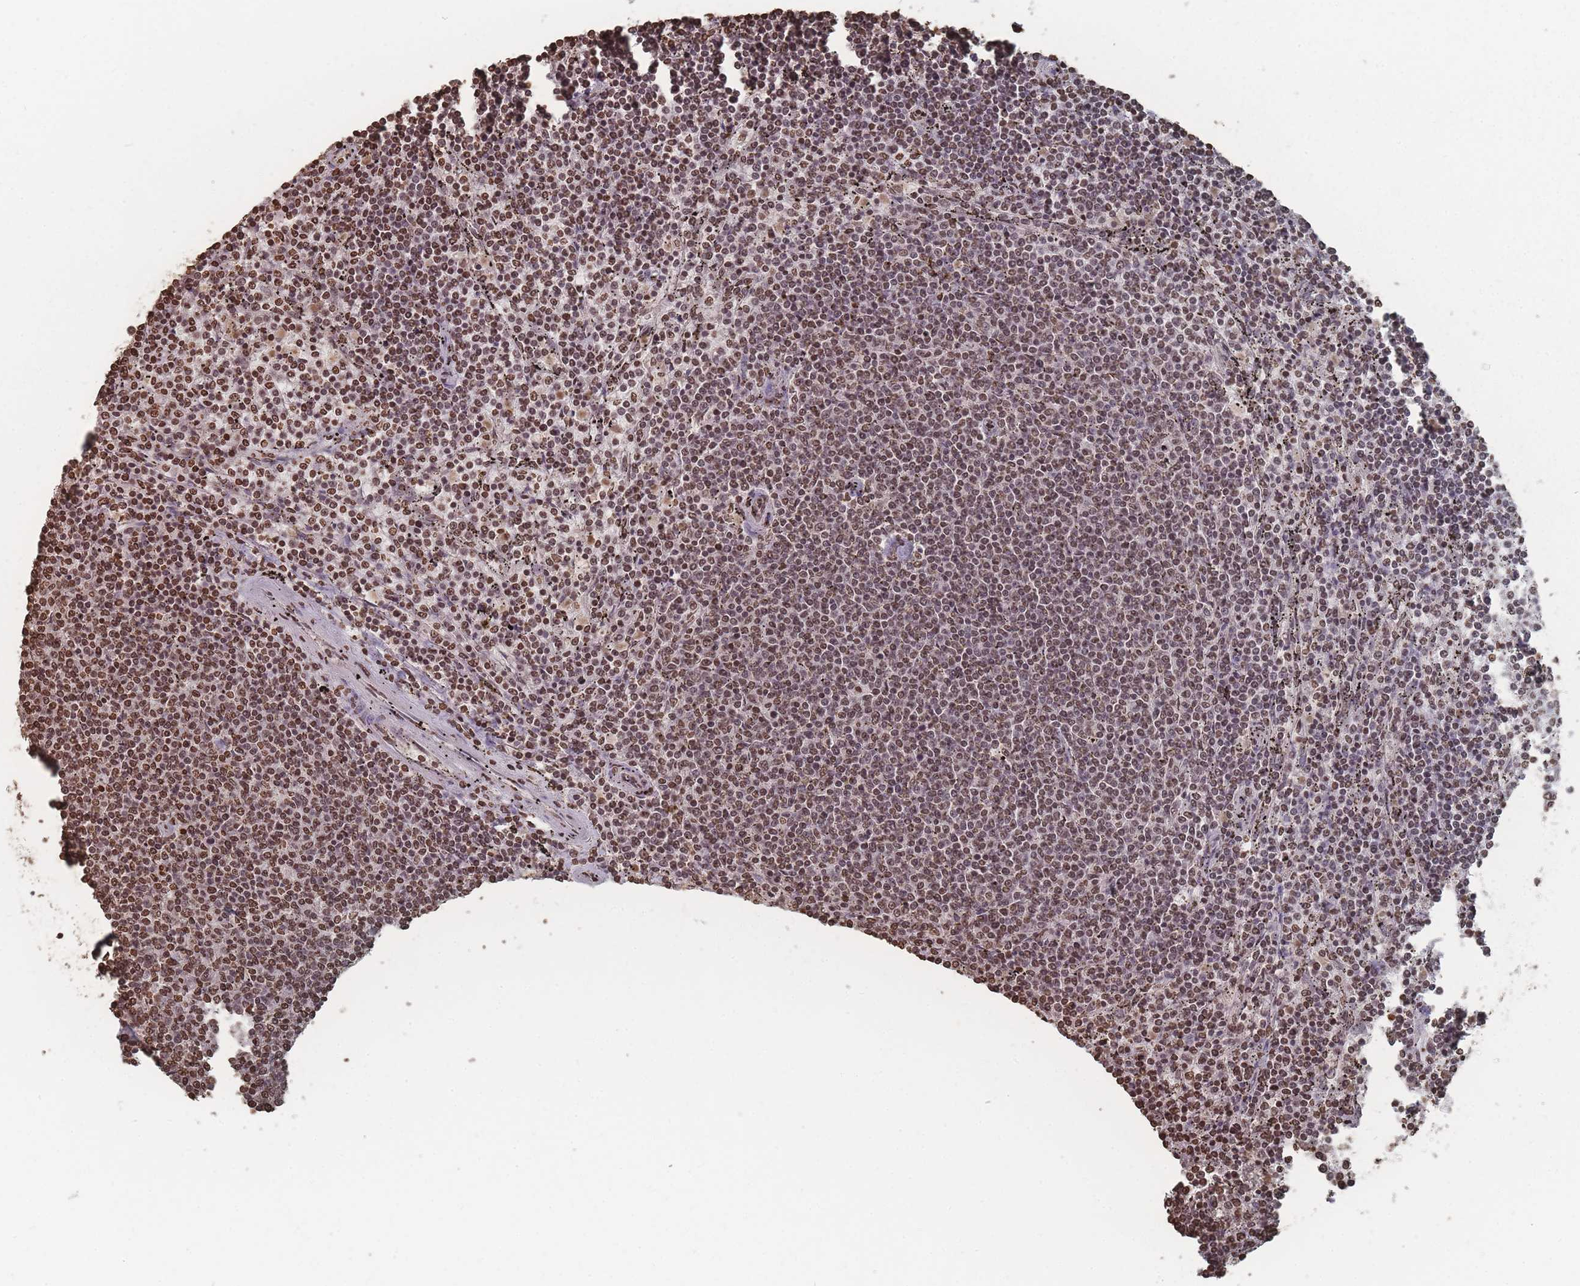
{"staining": {"intensity": "moderate", "quantity": ">75%", "location": "nuclear"}, "tissue": "lymphoma", "cell_type": "Tumor cells", "image_type": "cancer", "snomed": [{"axis": "morphology", "description": "Malignant lymphoma, non-Hodgkin's type, Low grade"}, {"axis": "topography", "description": "Spleen"}], "caption": "Human low-grade malignant lymphoma, non-Hodgkin's type stained for a protein (brown) shows moderate nuclear positive positivity in approximately >75% of tumor cells.", "gene": "PLEKHG5", "patient": {"sex": "female", "age": 50}}